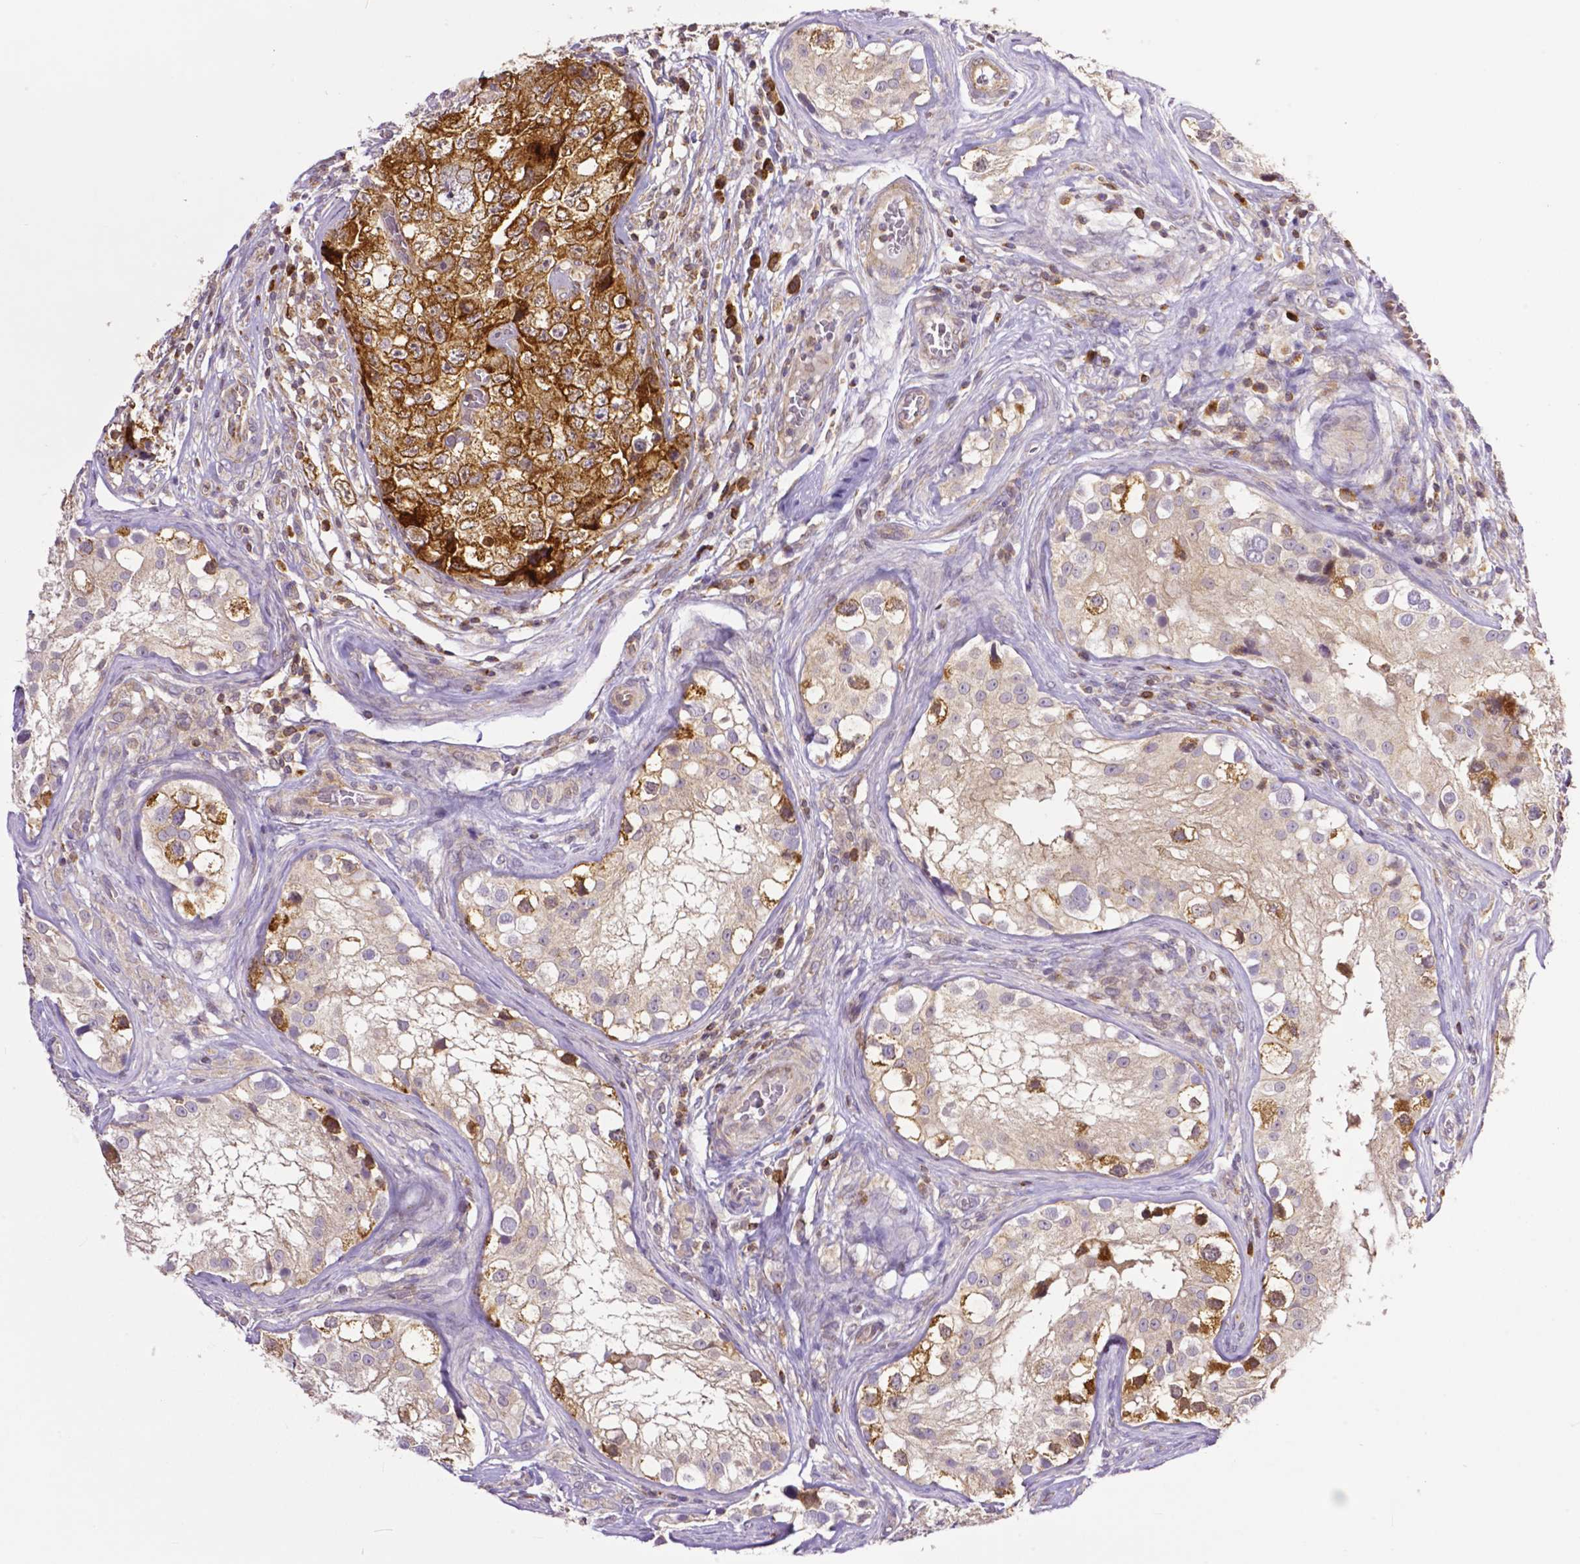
{"staining": {"intensity": "strong", "quantity": "<25%", "location": "cytoplasmic/membranous"}, "tissue": "testis cancer", "cell_type": "Tumor cells", "image_type": "cancer", "snomed": [{"axis": "morphology", "description": "Carcinoma, Embryonal, NOS"}, {"axis": "topography", "description": "Testis"}], "caption": "The image displays immunohistochemical staining of testis cancer. There is strong cytoplasmic/membranous expression is seen in approximately <25% of tumor cells.", "gene": "MCL1", "patient": {"sex": "male", "age": 18}}